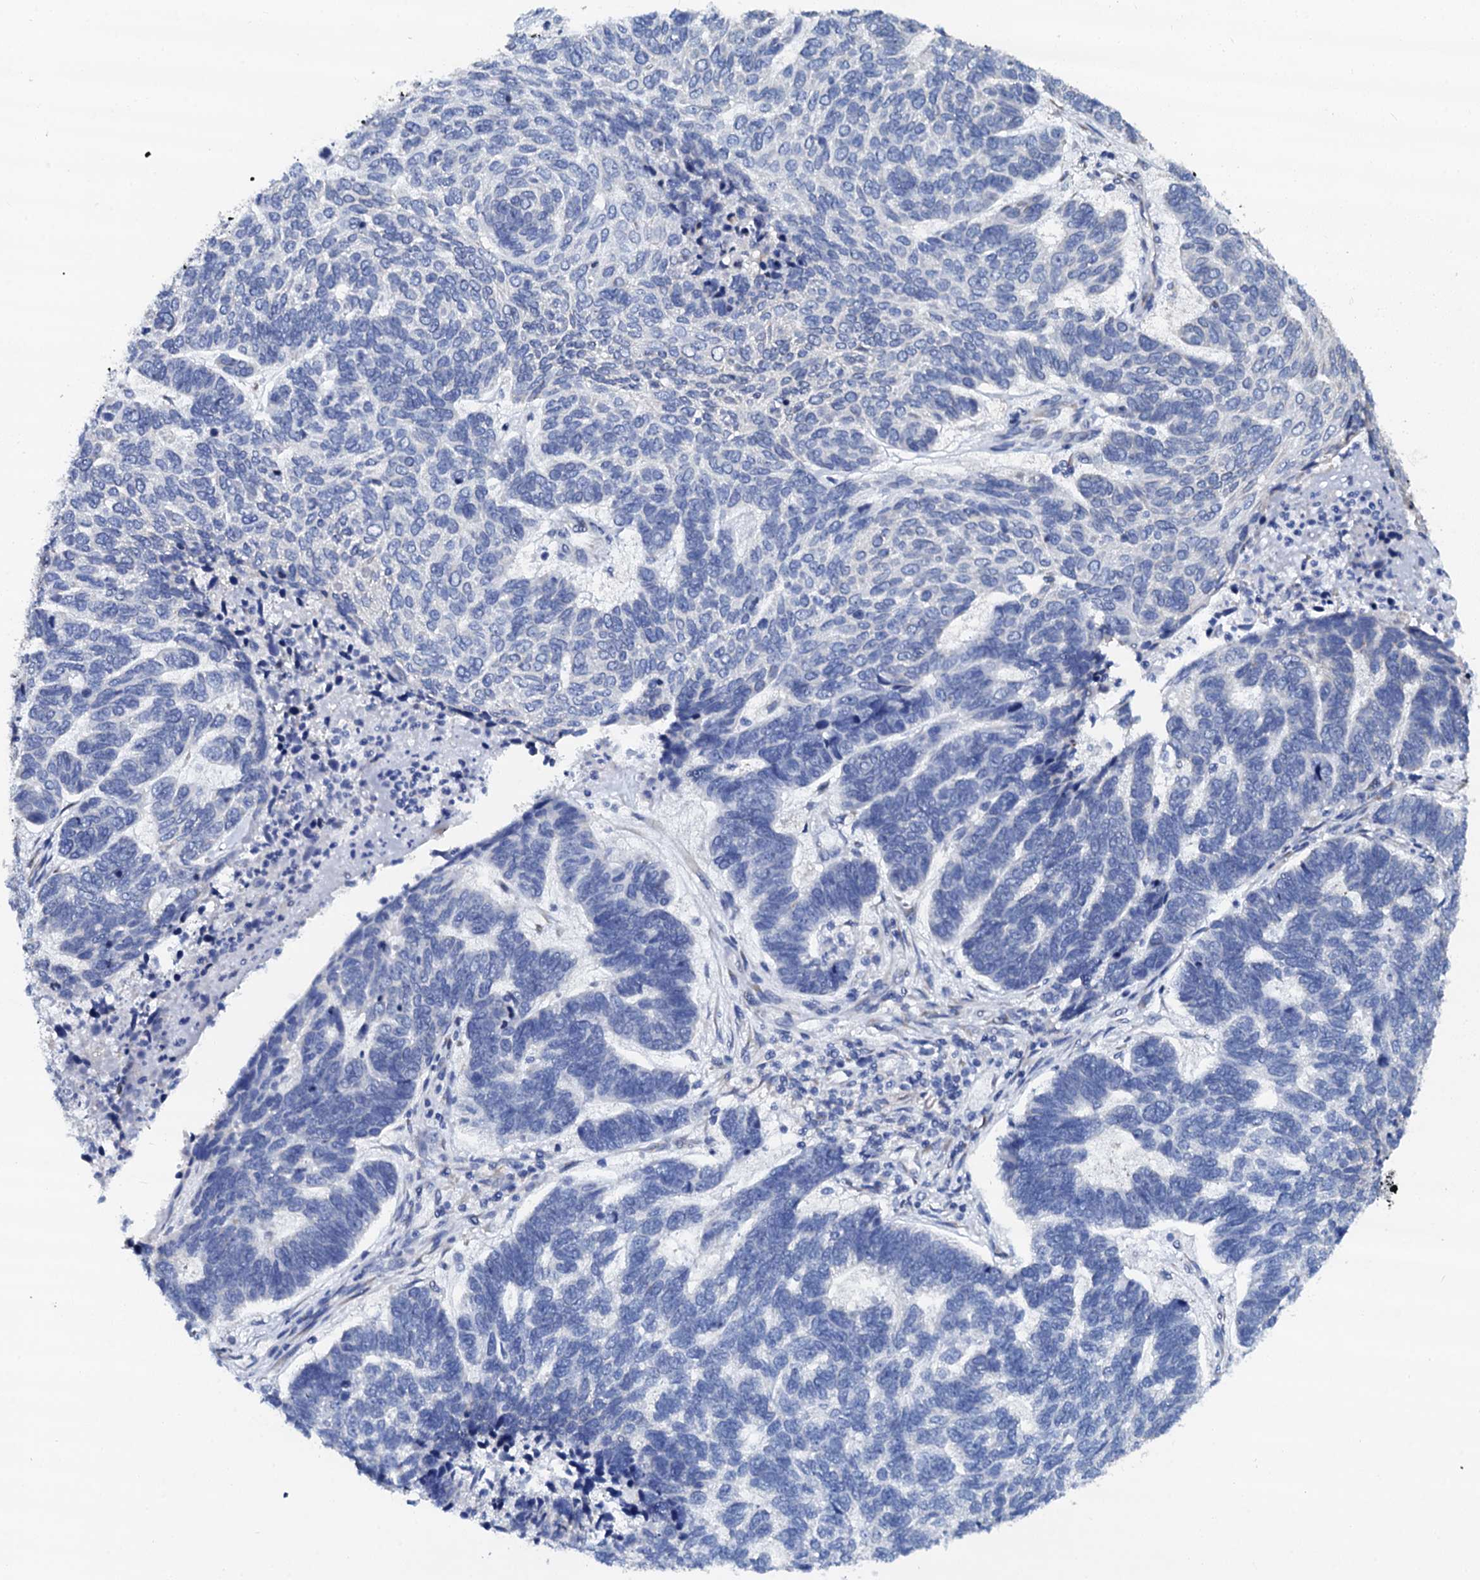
{"staining": {"intensity": "negative", "quantity": "none", "location": "none"}, "tissue": "skin cancer", "cell_type": "Tumor cells", "image_type": "cancer", "snomed": [{"axis": "morphology", "description": "Basal cell carcinoma"}, {"axis": "topography", "description": "Skin"}], "caption": "This micrograph is of skin basal cell carcinoma stained with immunohistochemistry to label a protein in brown with the nuclei are counter-stained blue. There is no expression in tumor cells. (Immunohistochemistry (ihc), brightfield microscopy, high magnification).", "gene": "AKAP3", "patient": {"sex": "female", "age": 65}}